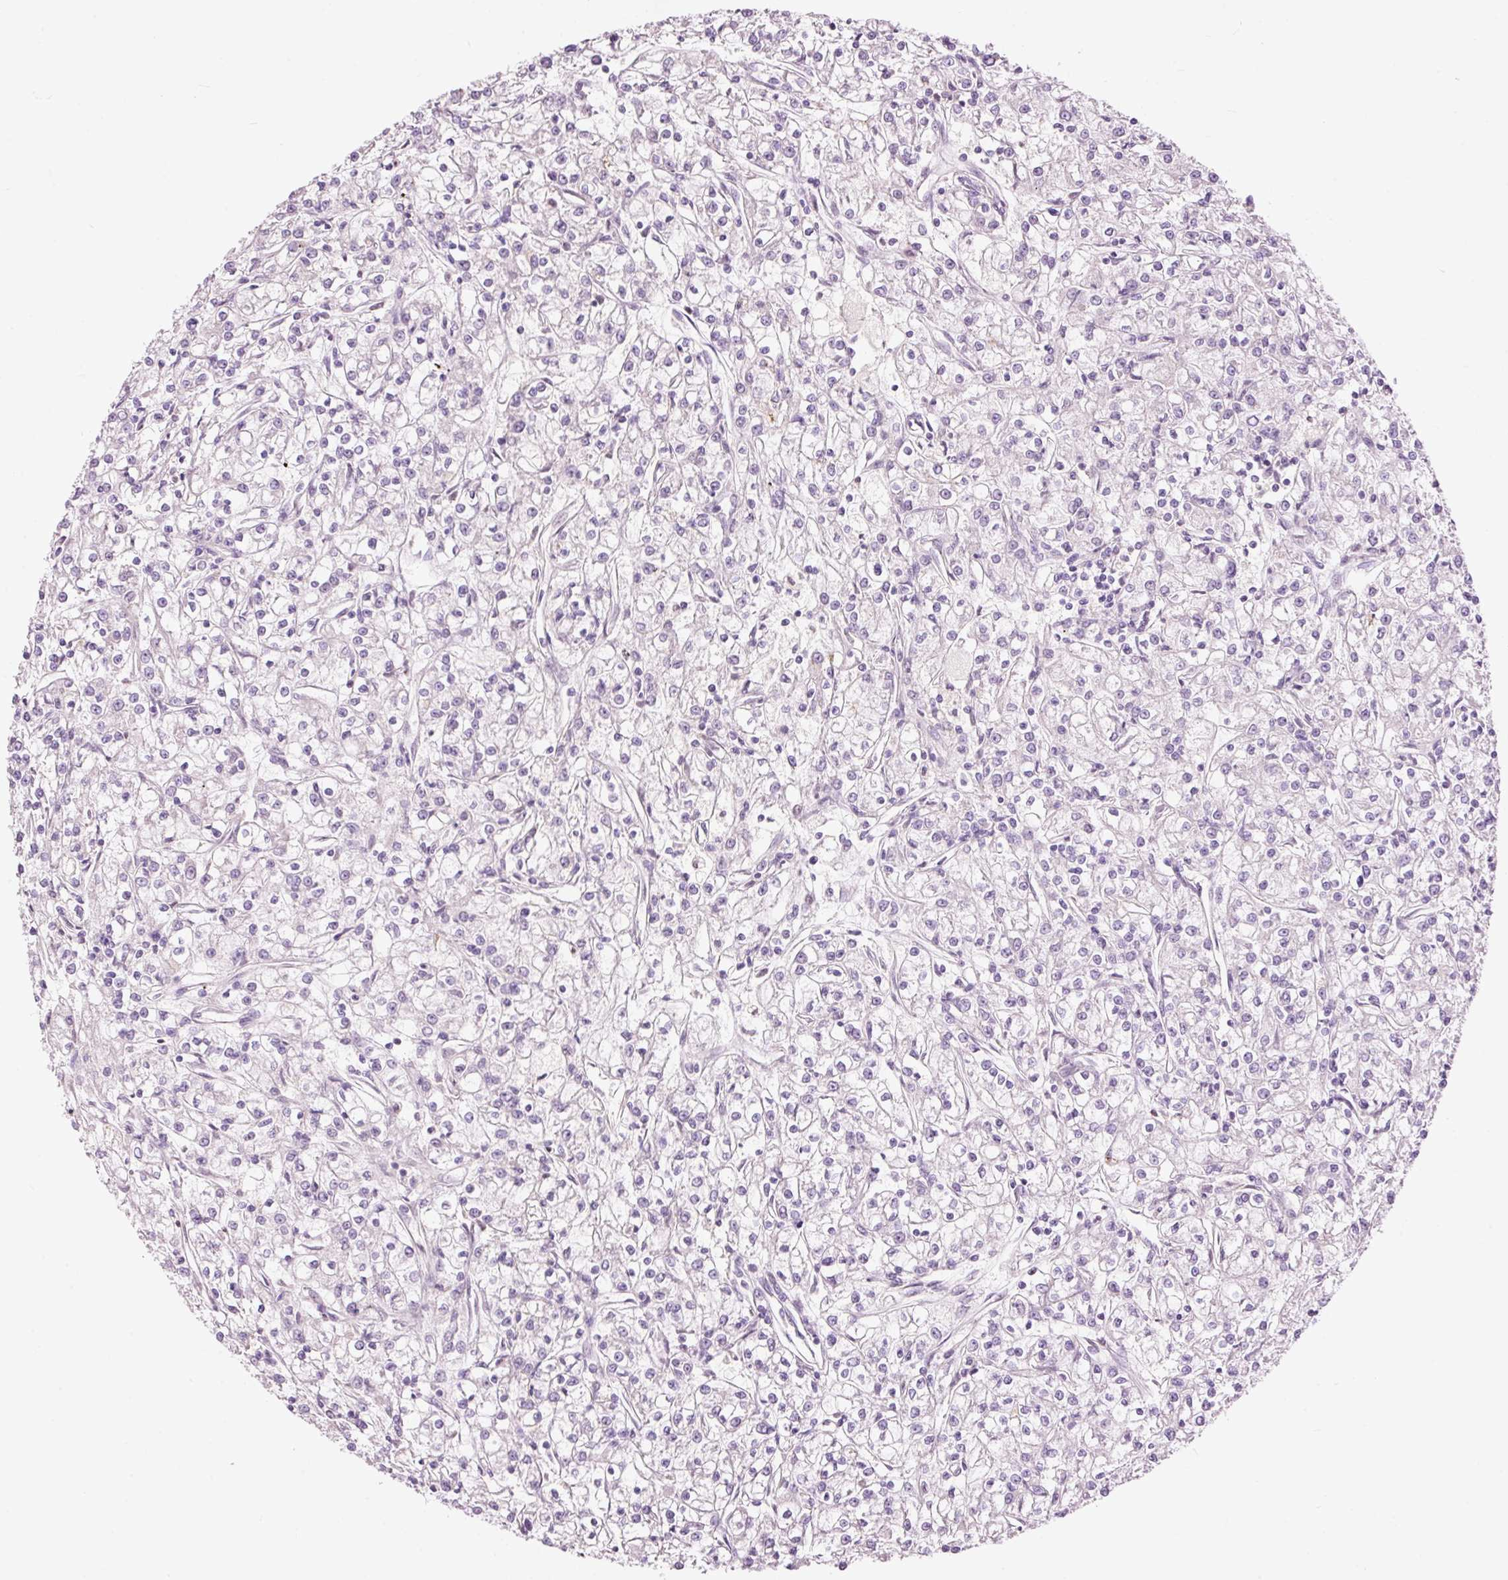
{"staining": {"intensity": "negative", "quantity": "none", "location": "none"}, "tissue": "renal cancer", "cell_type": "Tumor cells", "image_type": "cancer", "snomed": [{"axis": "morphology", "description": "Adenocarcinoma, NOS"}, {"axis": "topography", "description": "Kidney"}], "caption": "This is a histopathology image of immunohistochemistry staining of renal cancer (adenocarcinoma), which shows no staining in tumor cells.", "gene": "FCRL4", "patient": {"sex": "female", "age": 59}}